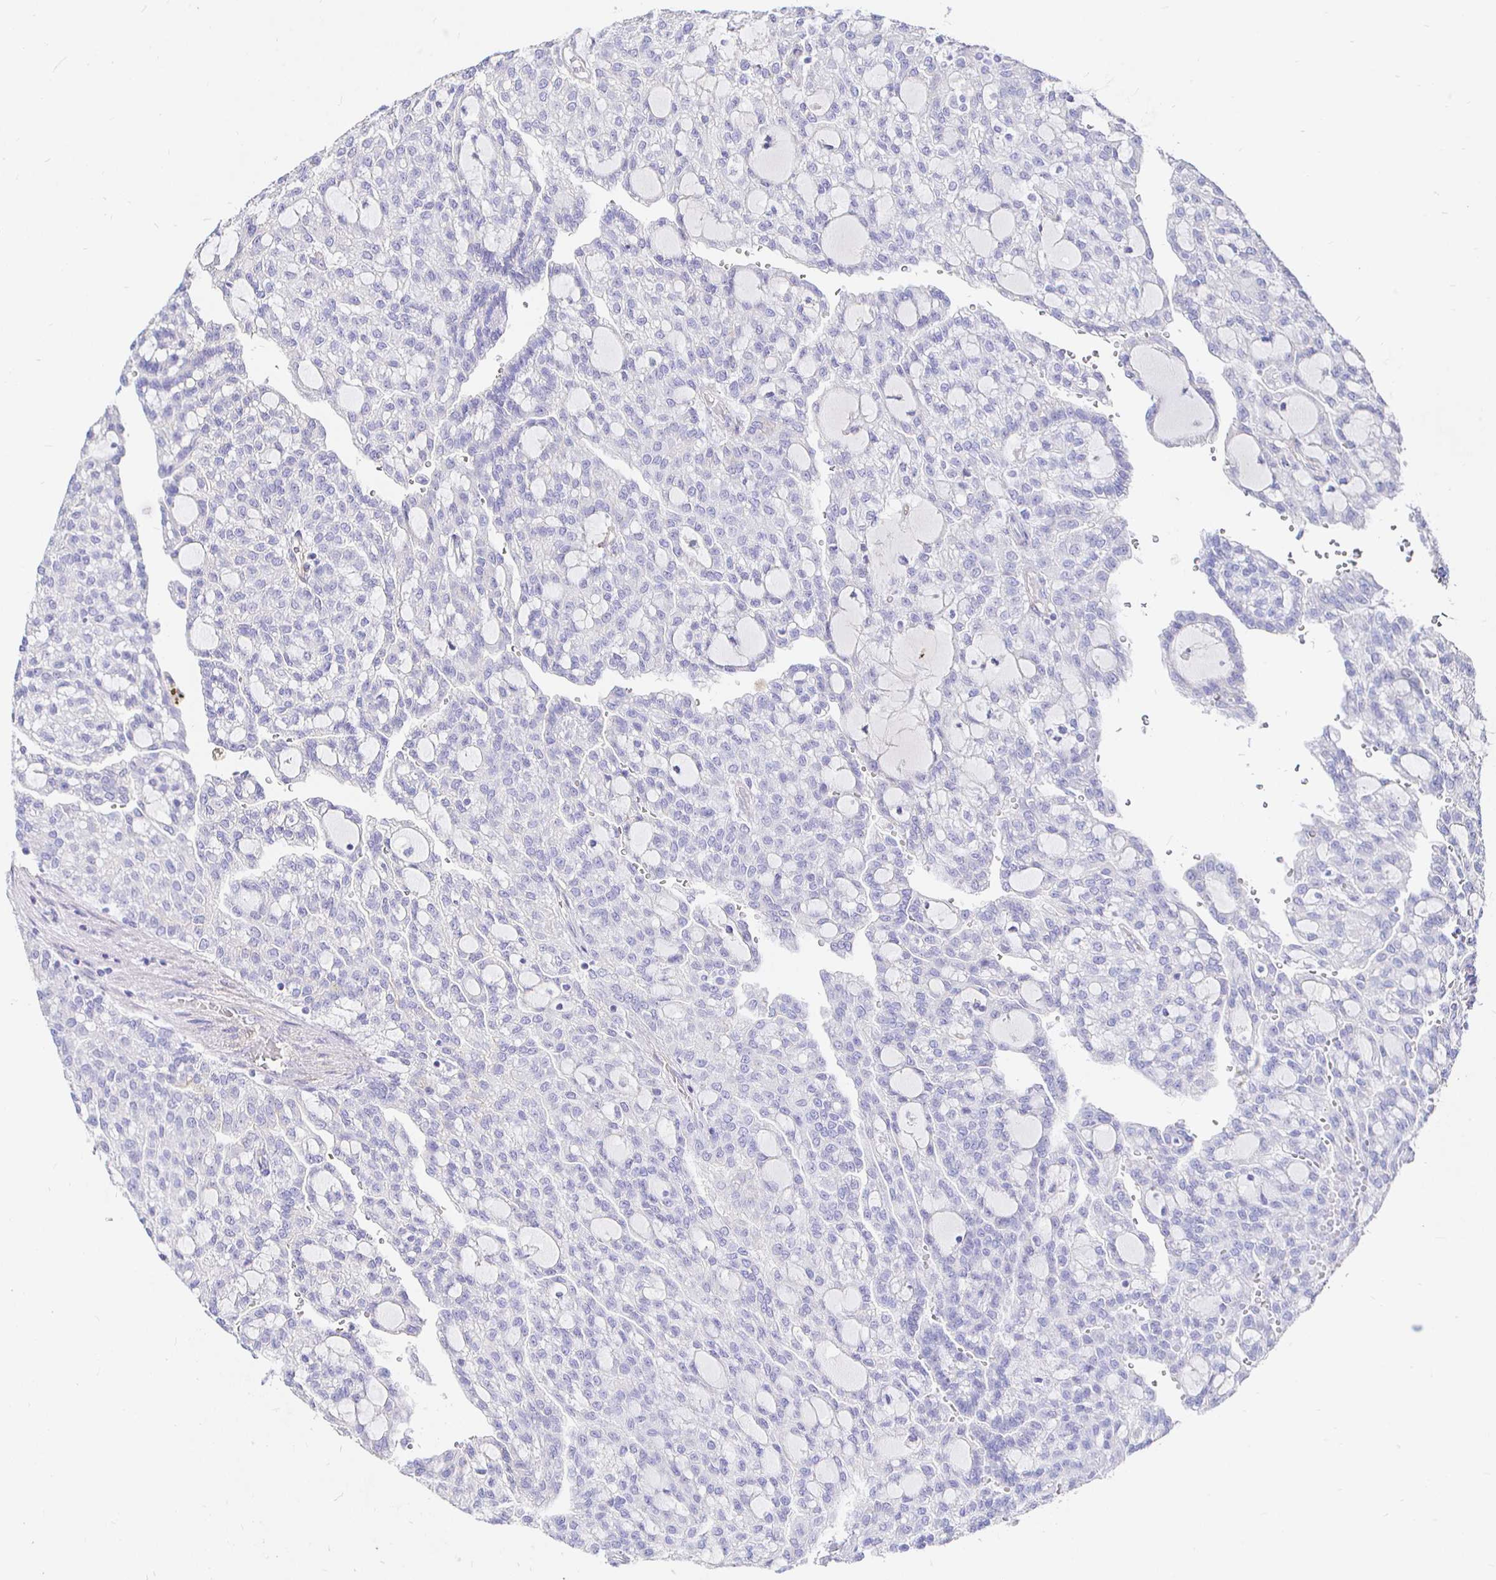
{"staining": {"intensity": "negative", "quantity": "none", "location": "none"}, "tissue": "renal cancer", "cell_type": "Tumor cells", "image_type": "cancer", "snomed": [{"axis": "morphology", "description": "Adenocarcinoma, NOS"}, {"axis": "topography", "description": "Kidney"}], "caption": "DAB immunohistochemical staining of human renal cancer reveals no significant staining in tumor cells.", "gene": "PALM2AKAP2", "patient": {"sex": "male", "age": 63}}